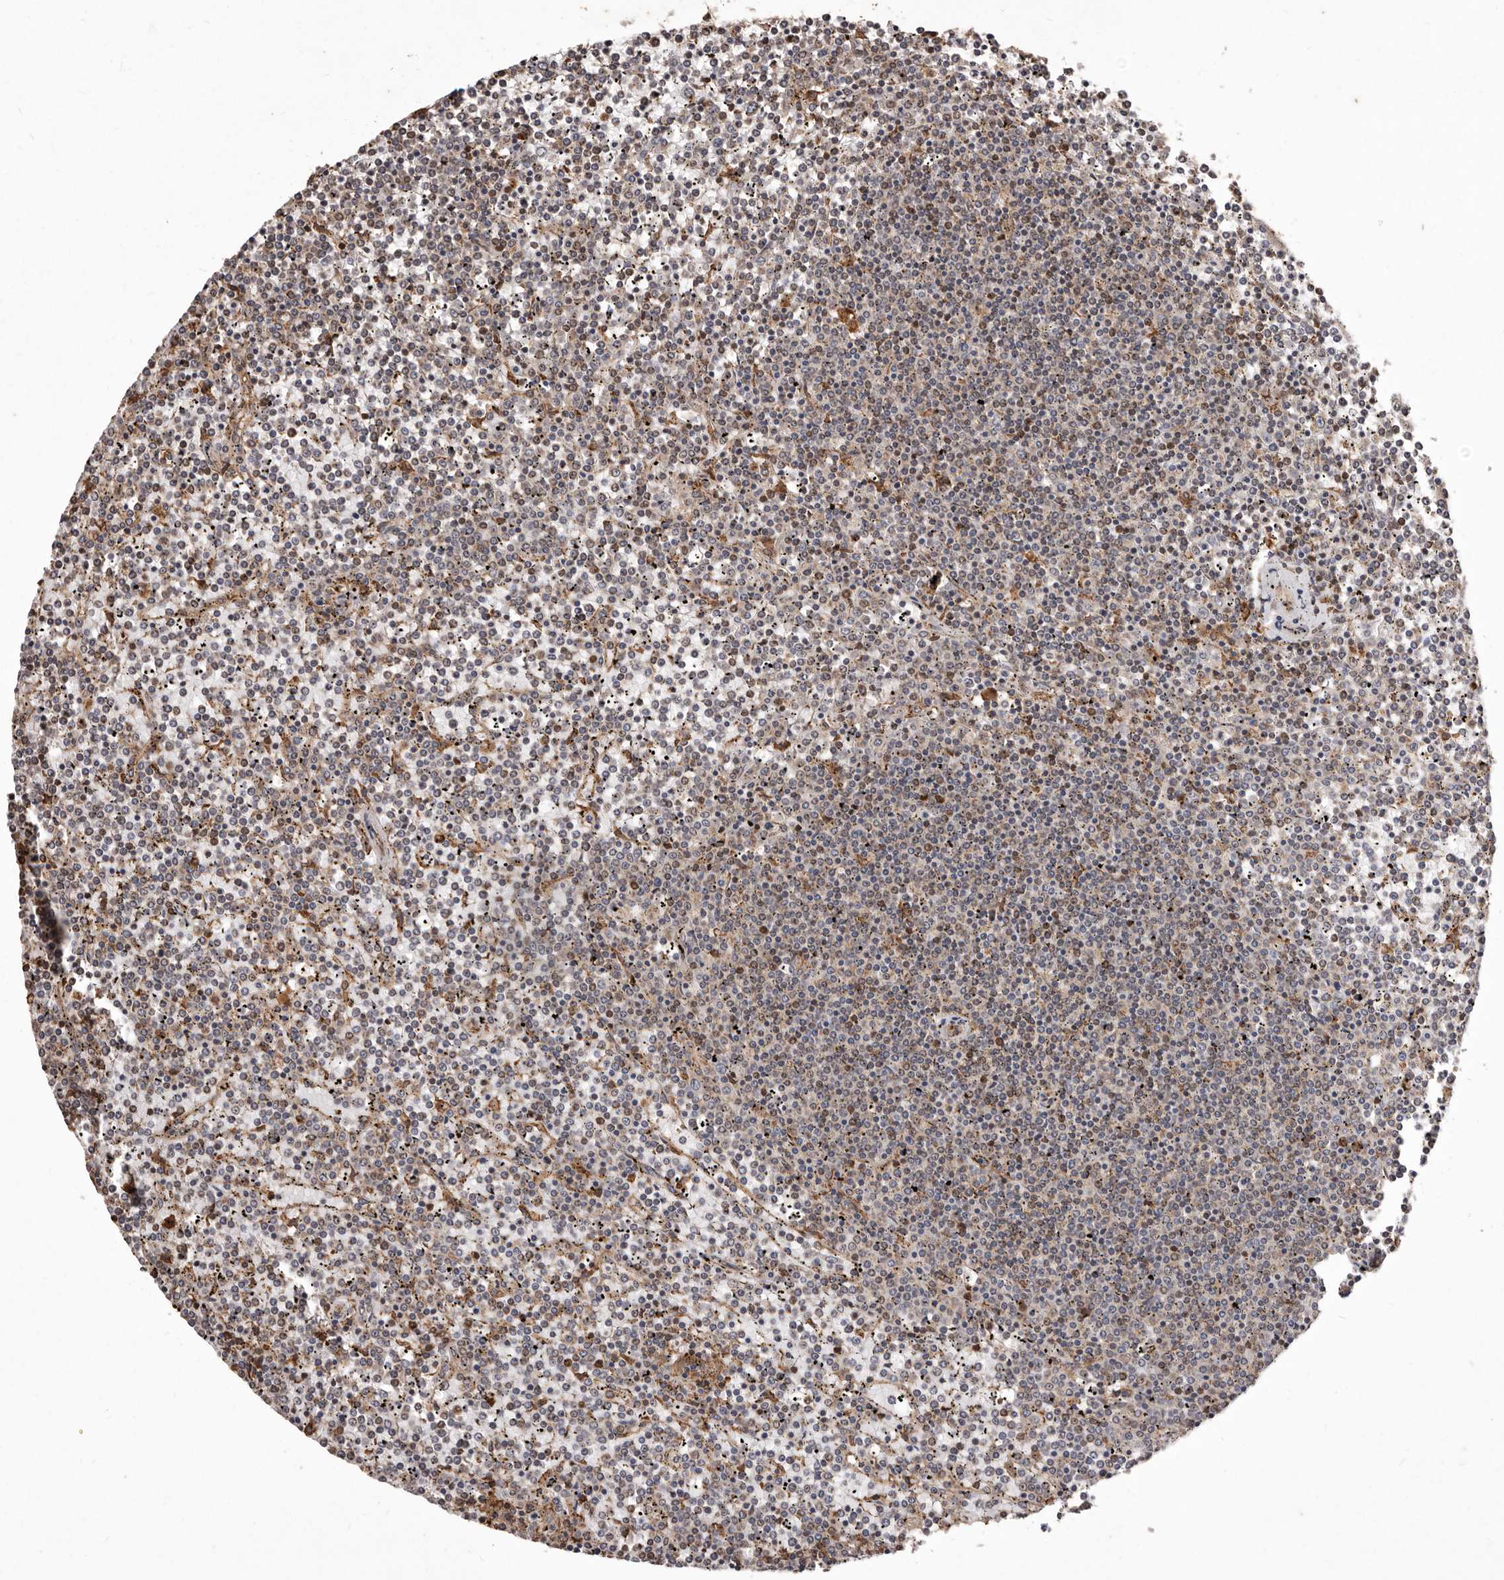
{"staining": {"intensity": "negative", "quantity": "none", "location": "none"}, "tissue": "lymphoma", "cell_type": "Tumor cells", "image_type": "cancer", "snomed": [{"axis": "morphology", "description": "Malignant lymphoma, non-Hodgkin's type, Low grade"}, {"axis": "topography", "description": "Spleen"}], "caption": "Immunohistochemistry (IHC) histopathology image of neoplastic tissue: human malignant lymphoma, non-Hodgkin's type (low-grade) stained with DAB (3,3'-diaminobenzidine) exhibits no significant protein staining in tumor cells. (DAB immunohistochemistry visualized using brightfield microscopy, high magnification).", "gene": "RRM2B", "patient": {"sex": "female", "age": 19}}